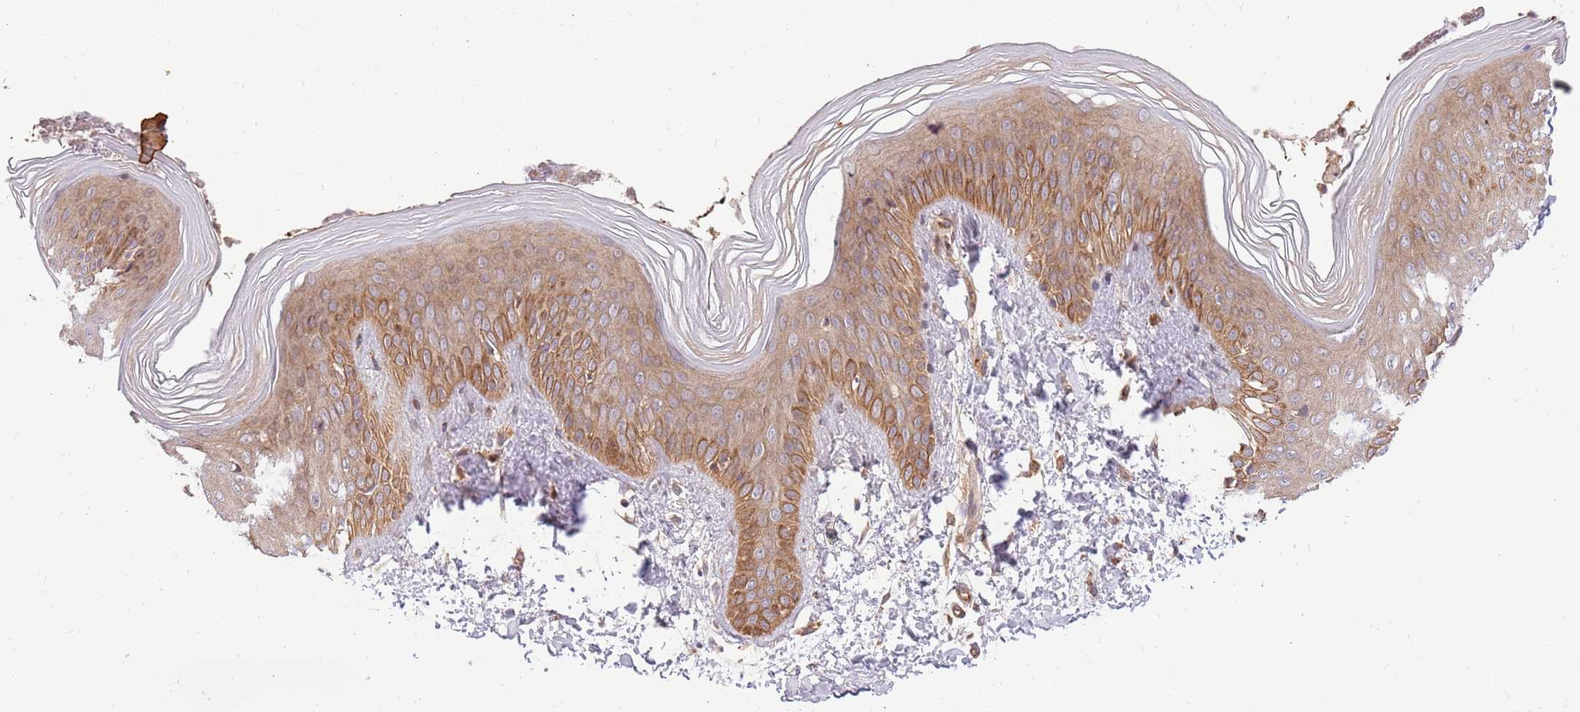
{"staining": {"intensity": "moderate", "quantity": "25%-75%", "location": "cytoplasmic/membranous"}, "tissue": "skin", "cell_type": "Epidermal cells", "image_type": "normal", "snomed": [{"axis": "morphology", "description": "Normal tissue, NOS"}, {"axis": "topography", "description": "Anal"}], "caption": "Immunohistochemistry staining of normal skin, which demonstrates medium levels of moderate cytoplasmic/membranous expression in approximately 25%-75% of epidermal cells indicating moderate cytoplasmic/membranous protein expression. The staining was performed using DAB (brown) for protein detection and nuclei were counterstained in hematoxylin (blue).", "gene": "HAUS3", "patient": {"sex": "female", "age": 40}}